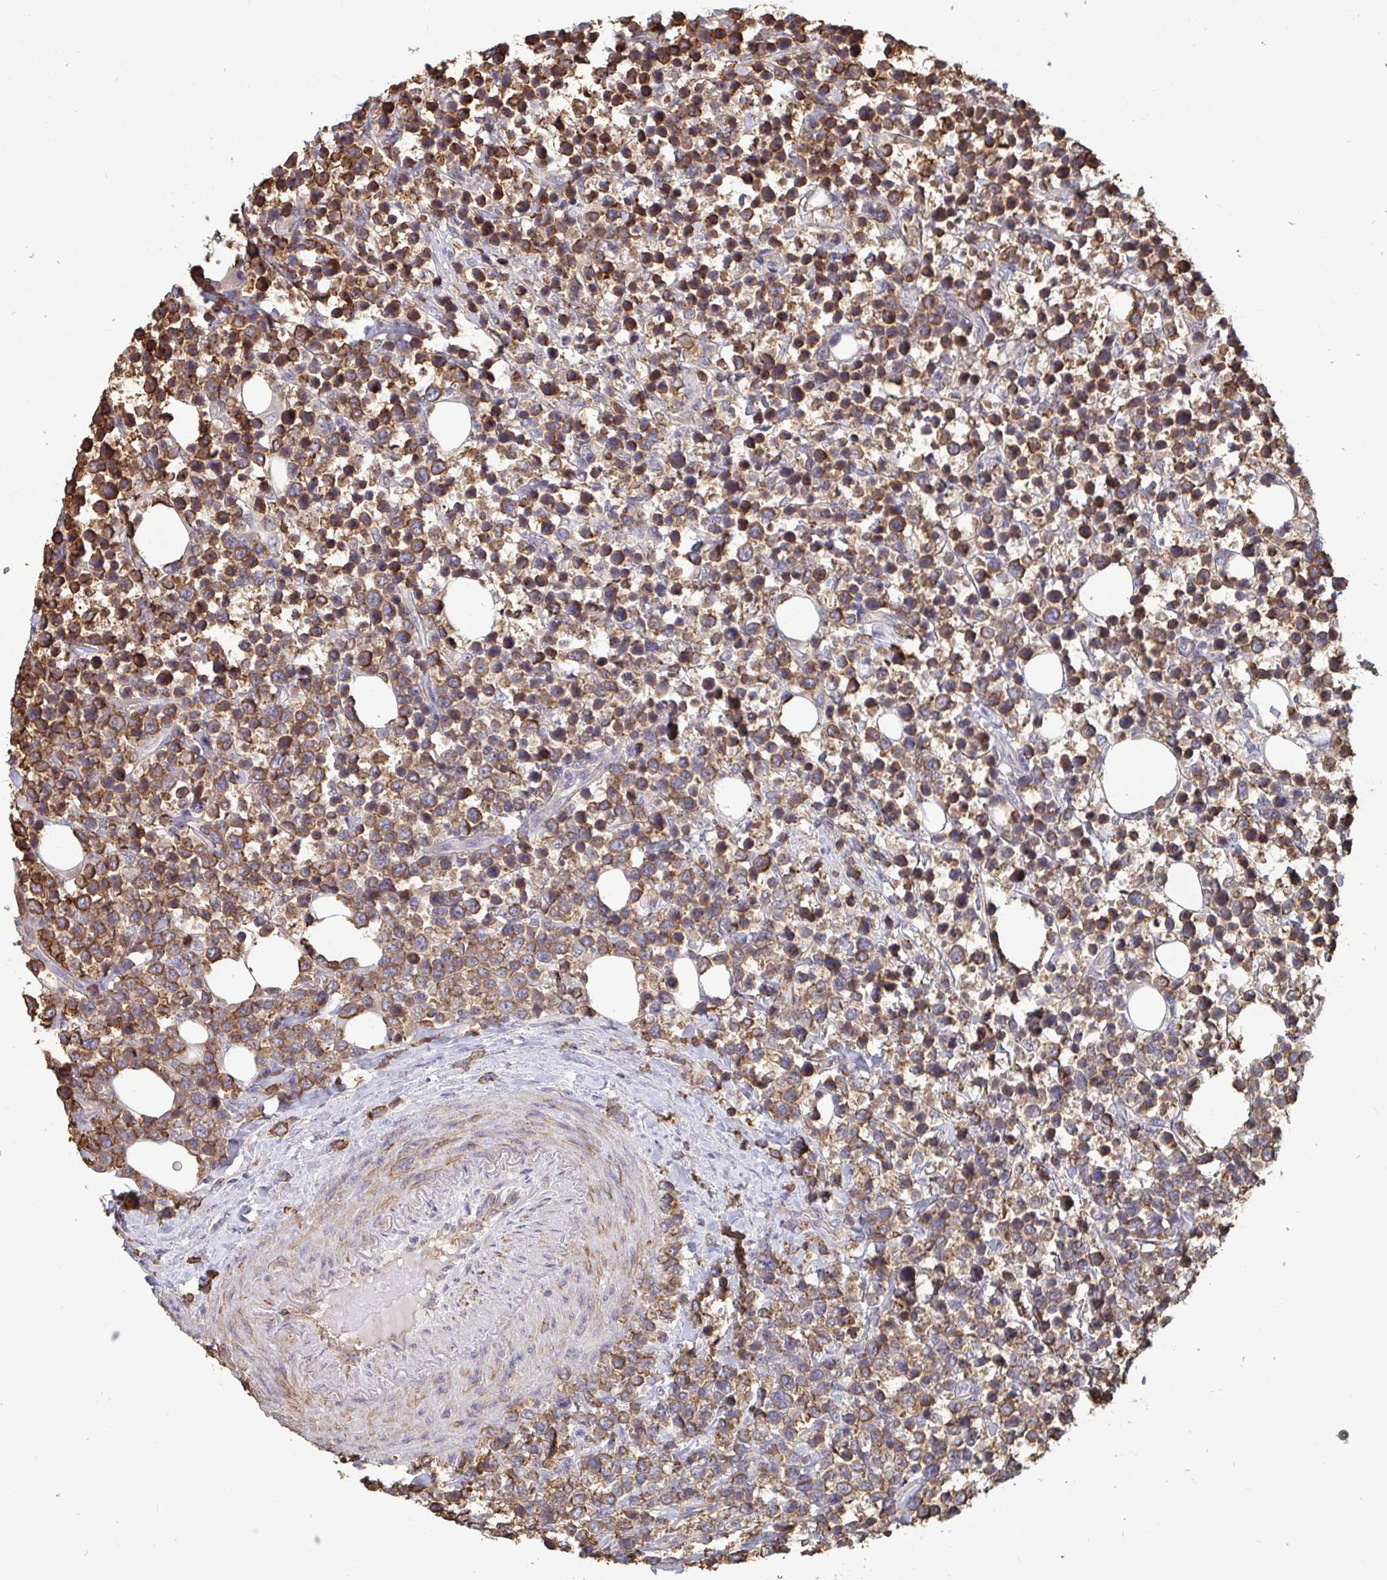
{"staining": {"intensity": "moderate", "quantity": ">75%", "location": "cytoplasmic/membranous"}, "tissue": "lymphoma", "cell_type": "Tumor cells", "image_type": "cancer", "snomed": [{"axis": "morphology", "description": "Malignant lymphoma, non-Hodgkin's type, Low grade"}, {"axis": "topography", "description": "Lymph node"}], "caption": "An IHC photomicrograph of neoplastic tissue is shown. Protein staining in brown shows moderate cytoplasmic/membranous positivity in lymphoma within tumor cells. The protein is shown in brown color, while the nuclei are stained blue.", "gene": "ISCU", "patient": {"sex": "male", "age": 60}}